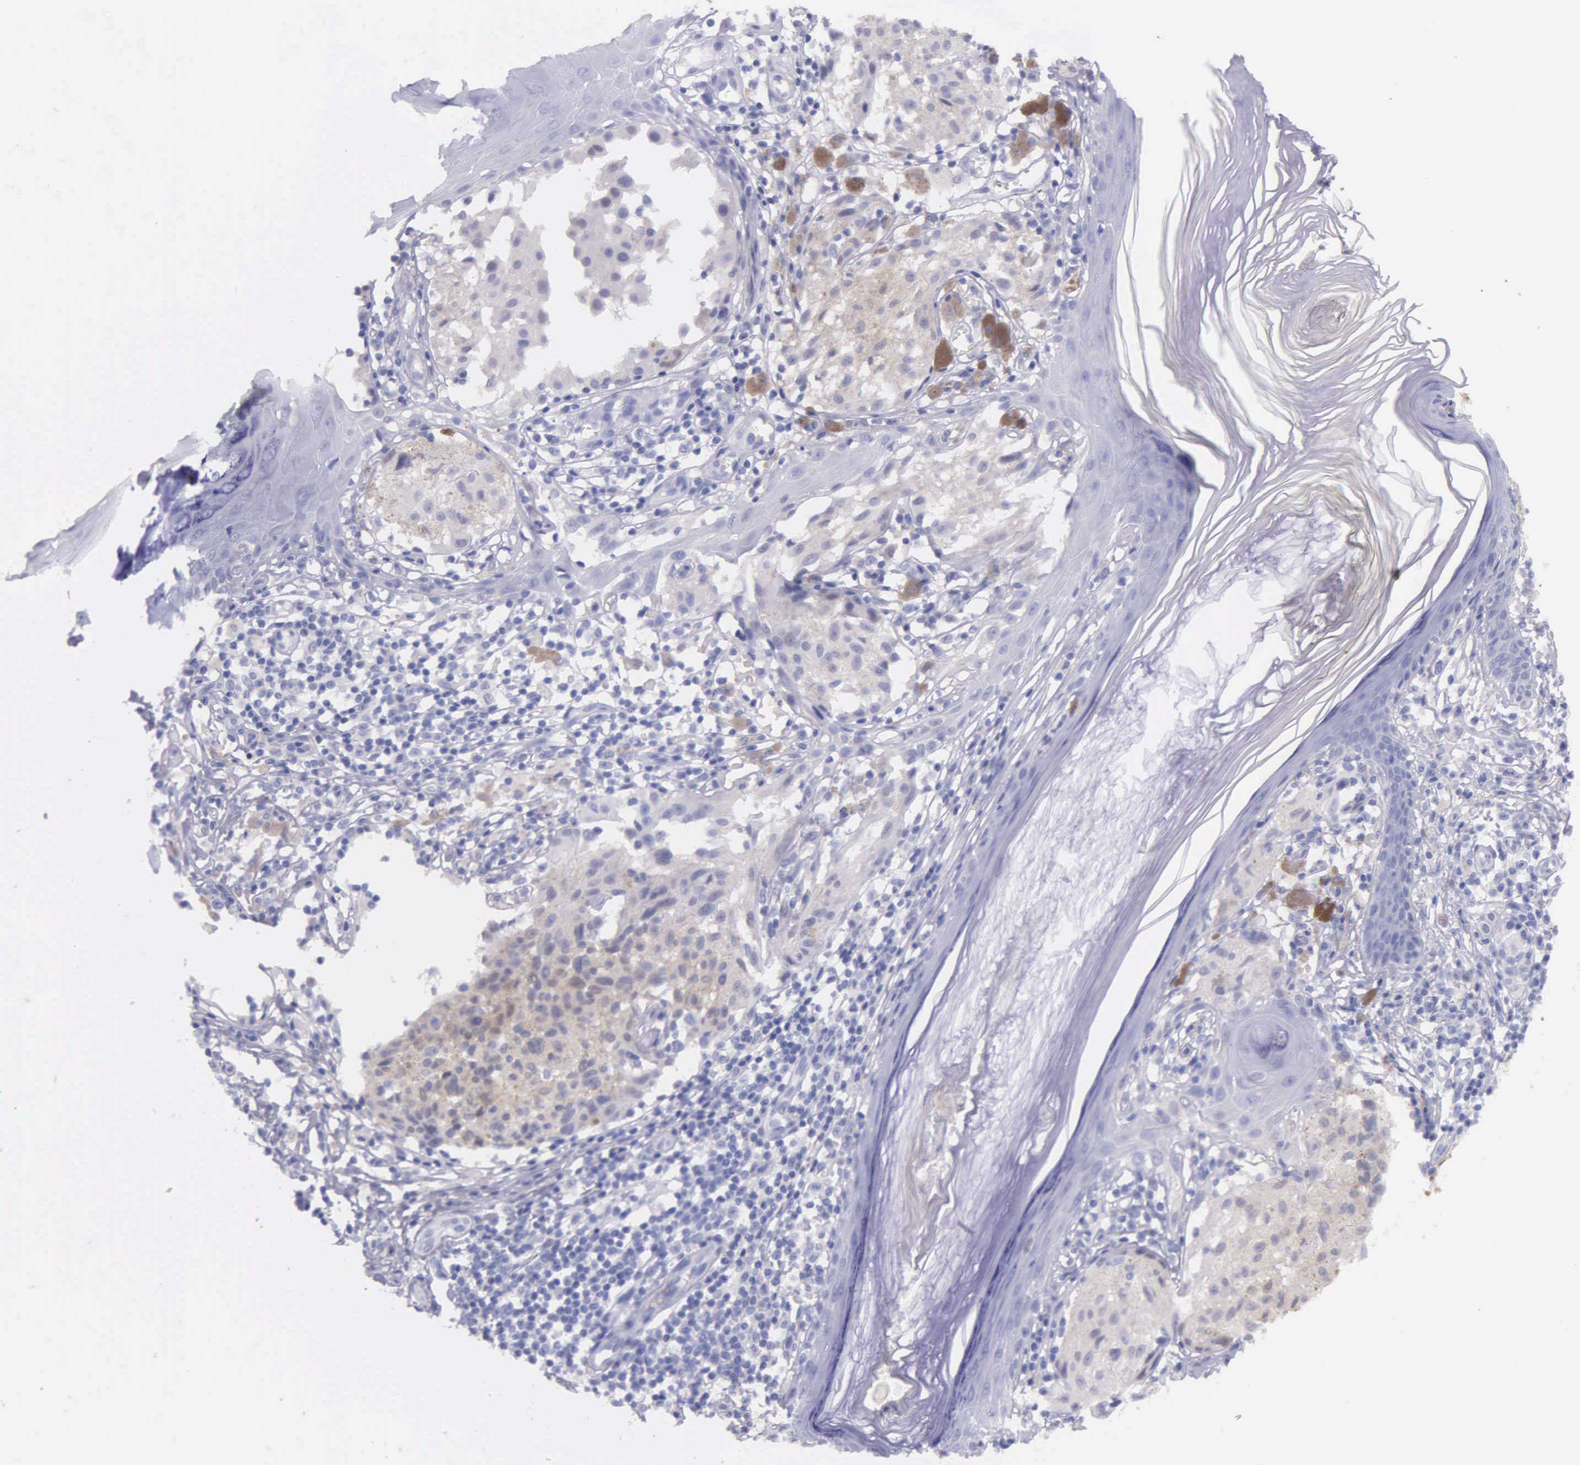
{"staining": {"intensity": "weak", "quantity": "<25%", "location": "cytoplasmic/membranous"}, "tissue": "melanoma", "cell_type": "Tumor cells", "image_type": "cancer", "snomed": [{"axis": "morphology", "description": "Malignant melanoma, NOS"}, {"axis": "topography", "description": "Skin"}], "caption": "Immunohistochemistry (IHC) of malignant melanoma exhibits no expression in tumor cells.", "gene": "GSTT2", "patient": {"sex": "male", "age": 36}}